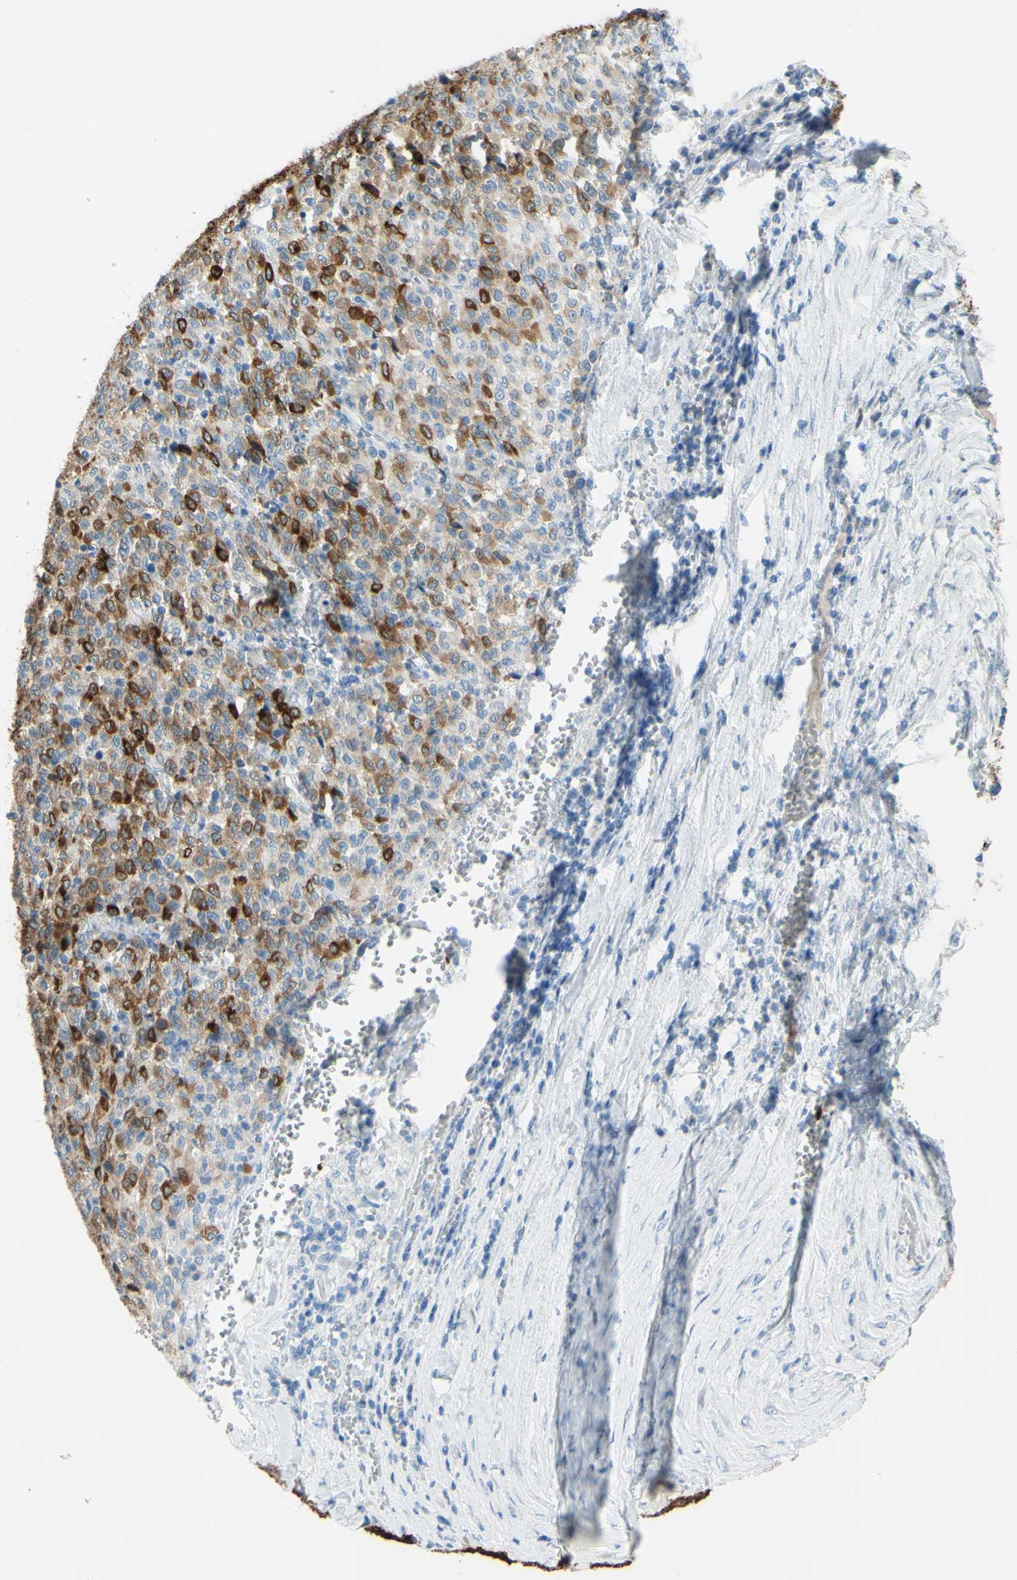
{"staining": {"intensity": "strong", "quantity": "25%-75%", "location": "cytoplasmic/membranous"}, "tissue": "melanoma", "cell_type": "Tumor cells", "image_type": "cancer", "snomed": [{"axis": "morphology", "description": "Malignant melanoma, Metastatic site"}, {"axis": "topography", "description": "Pancreas"}], "caption": "Immunohistochemistry (DAB) staining of melanoma displays strong cytoplasmic/membranous protein expression in about 25%-75% of tumor cells.", "gene": "DCT", "patient": {"sex": "female", "age": 30}}